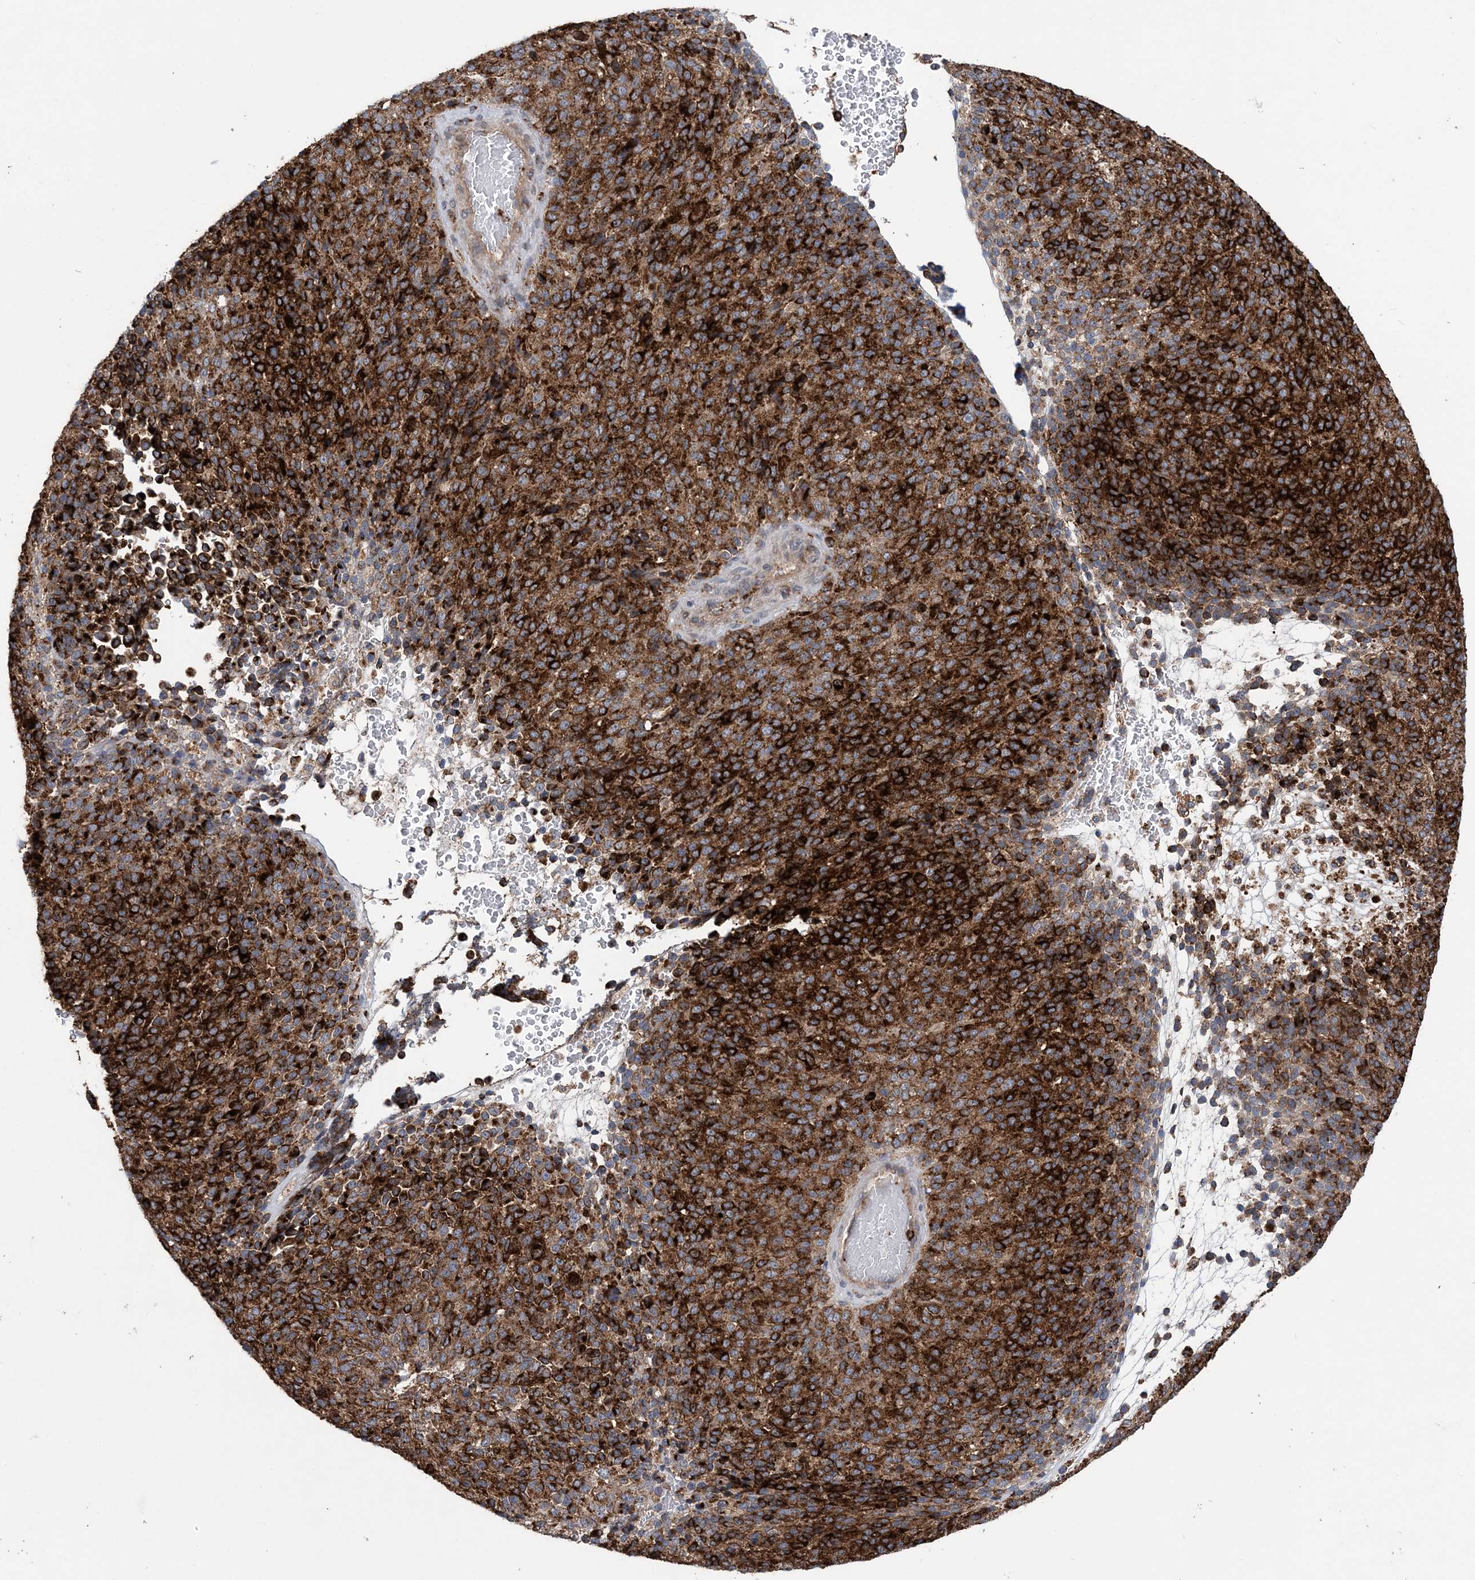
{"staining": {"intensity": "strong", "quantity": ">75%", "location": "cytoplasmic/membranous"}, "tissue": "melanoma", "cell_type": "Tumor cells", "image_type": "cancer", "snomed": [{"axis": "morphology", "description": "Malignant melanoma, Metastatic site"}, {"axis": "topography", "description": "Brain"}], "caption": "Malignant melanoma (metastatic site) stained with a brown dye demonstrates strong cytoplasmic/membranous positive staining in approximately >75% of tumor cells.", "gene": "PTTG1IP", "patient": {"sex": "female", "age": 56}}